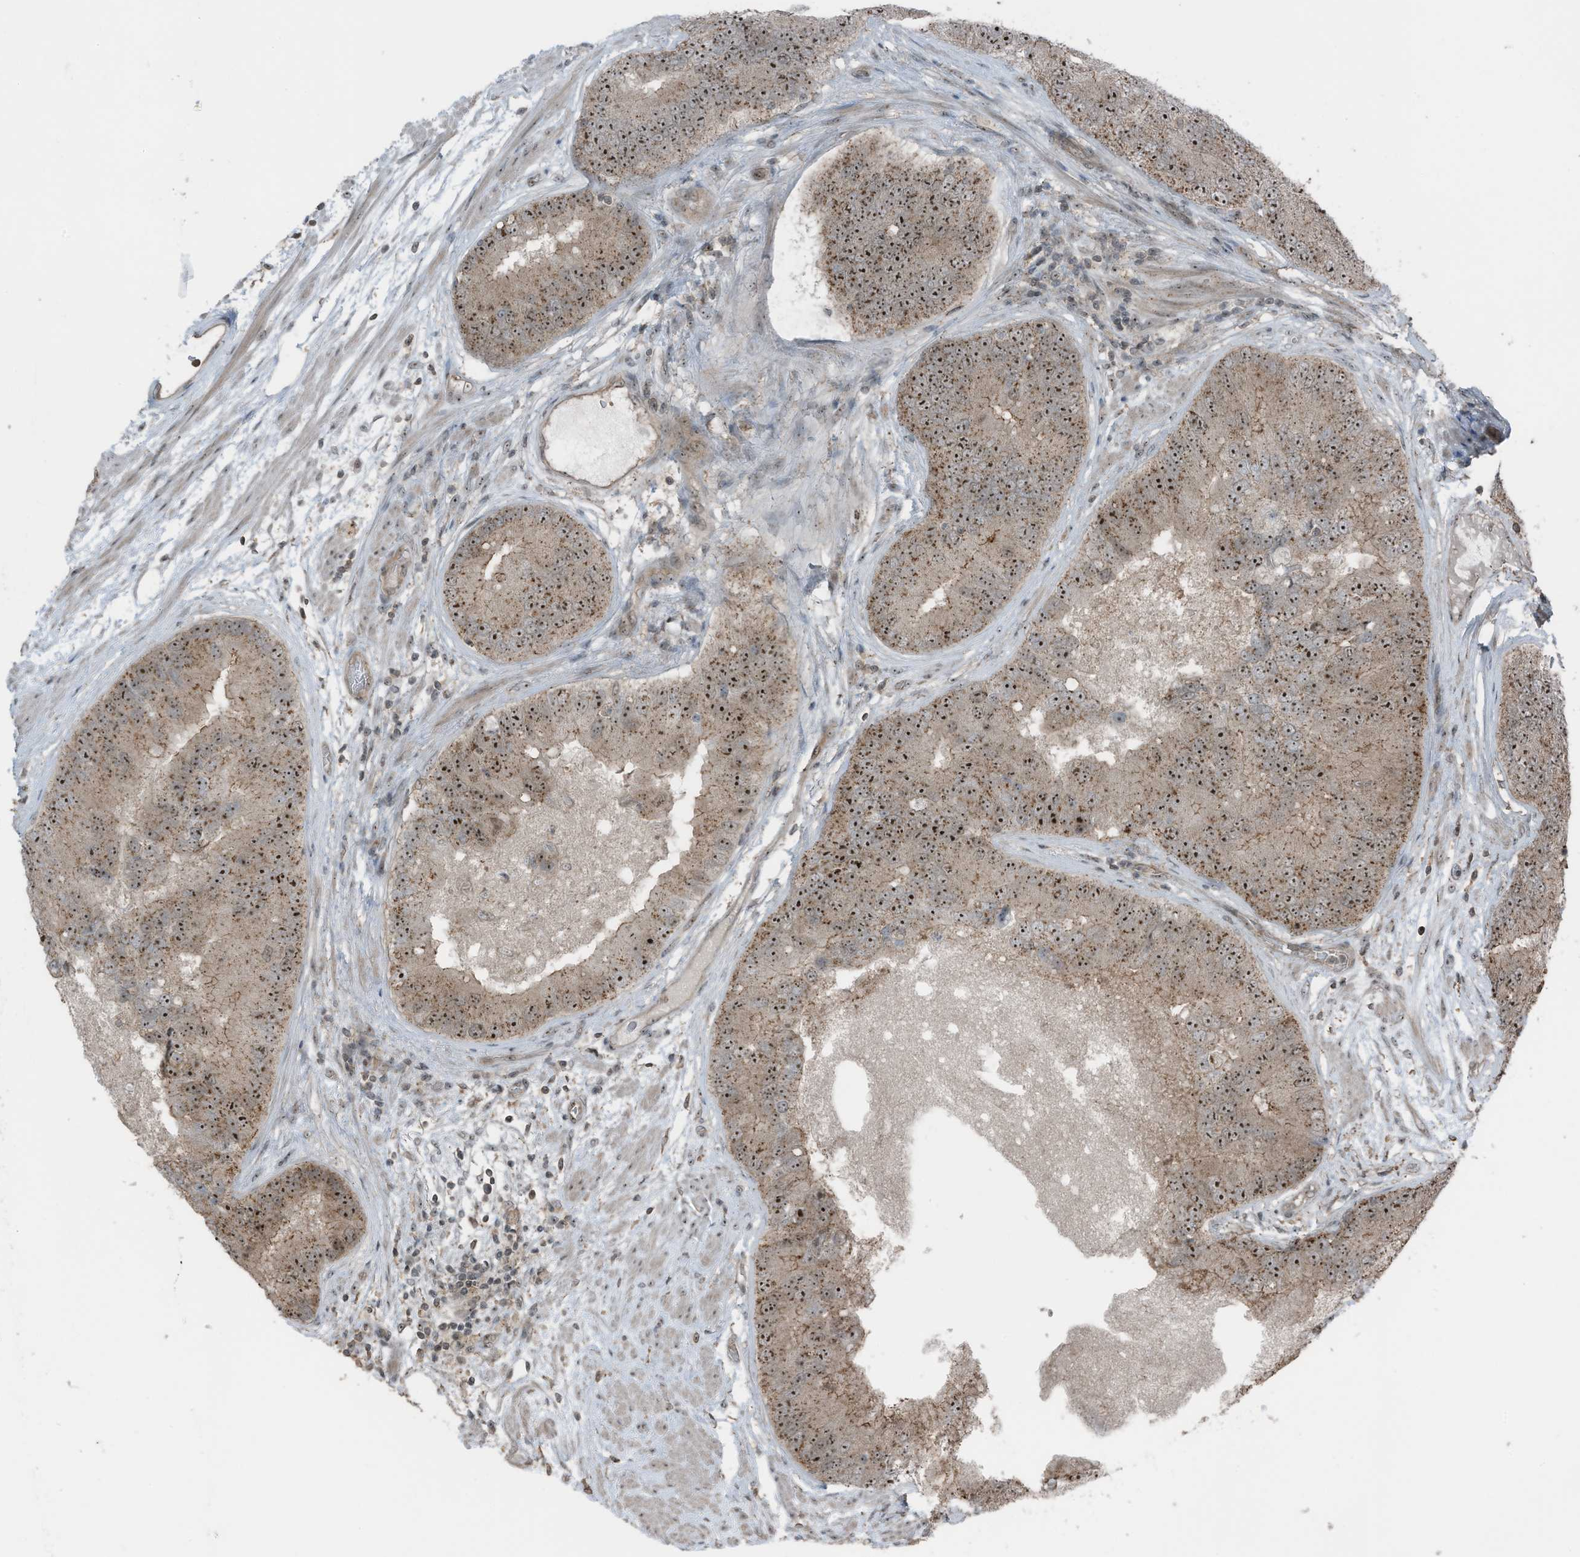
{"staining": {"intensity": "moderate", "quantity": ">75%", "location": "cytoplasmic/membranous,nuclear"}, "tissue": "prostate cancer", "cell_type": "Tumor cells", "image_type": "cancer", "snomed": [{"axis": "morphology", "description": "Adenocarcinoma, High grade"}, {"axis": "topography", "description": "Prostate"}], "caption": "Immunohistochemical staining of prostate cancer exhibits medium levels of moderate cytoplasmic/membranous and nuclear expression in approximately >75% of tumor cells.", "gene": "UTP3", "patient": {"sex": "male", "age": 70}}